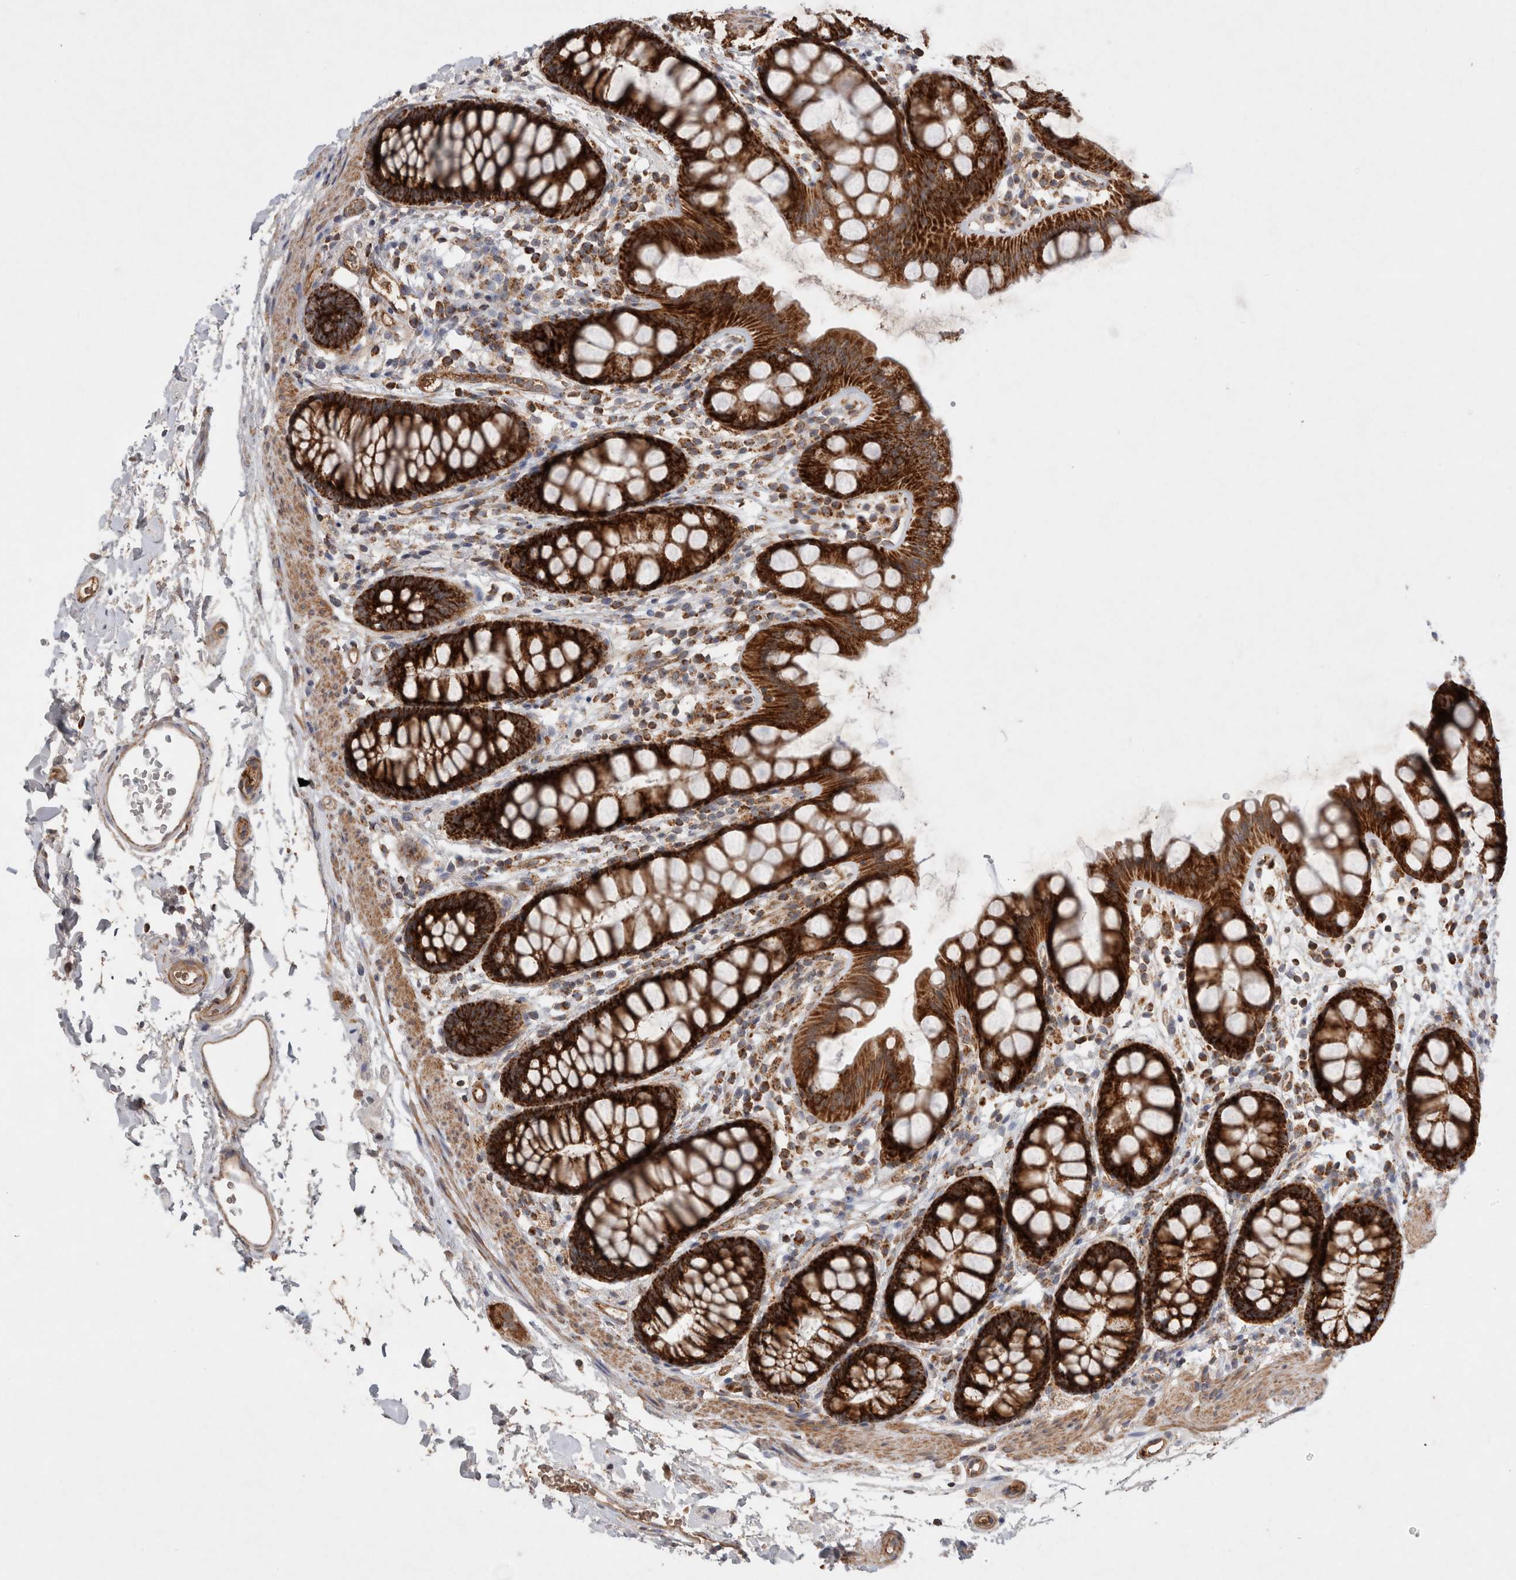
{"staining": {"intensity": "strong", "quantity": ">75%", "location": "cytoplasmic/membranous"}, "tissue": "rectum", "cell_type": "Glandular cells", "image_type": "normal", "snomed": [{"axis": "morphology", "description": "Normal tissue, NOS"}, {"axis": "topography", "description": "Rectum"}], "caption": "Rectum stained with DAB immunohistochemistry exhibits high levels of strong cytoplasmic/membranous expression in approximately >75% of glandular cells.", "gene": "MRPS28", "patient": {"sex": "female", "age": 65}}